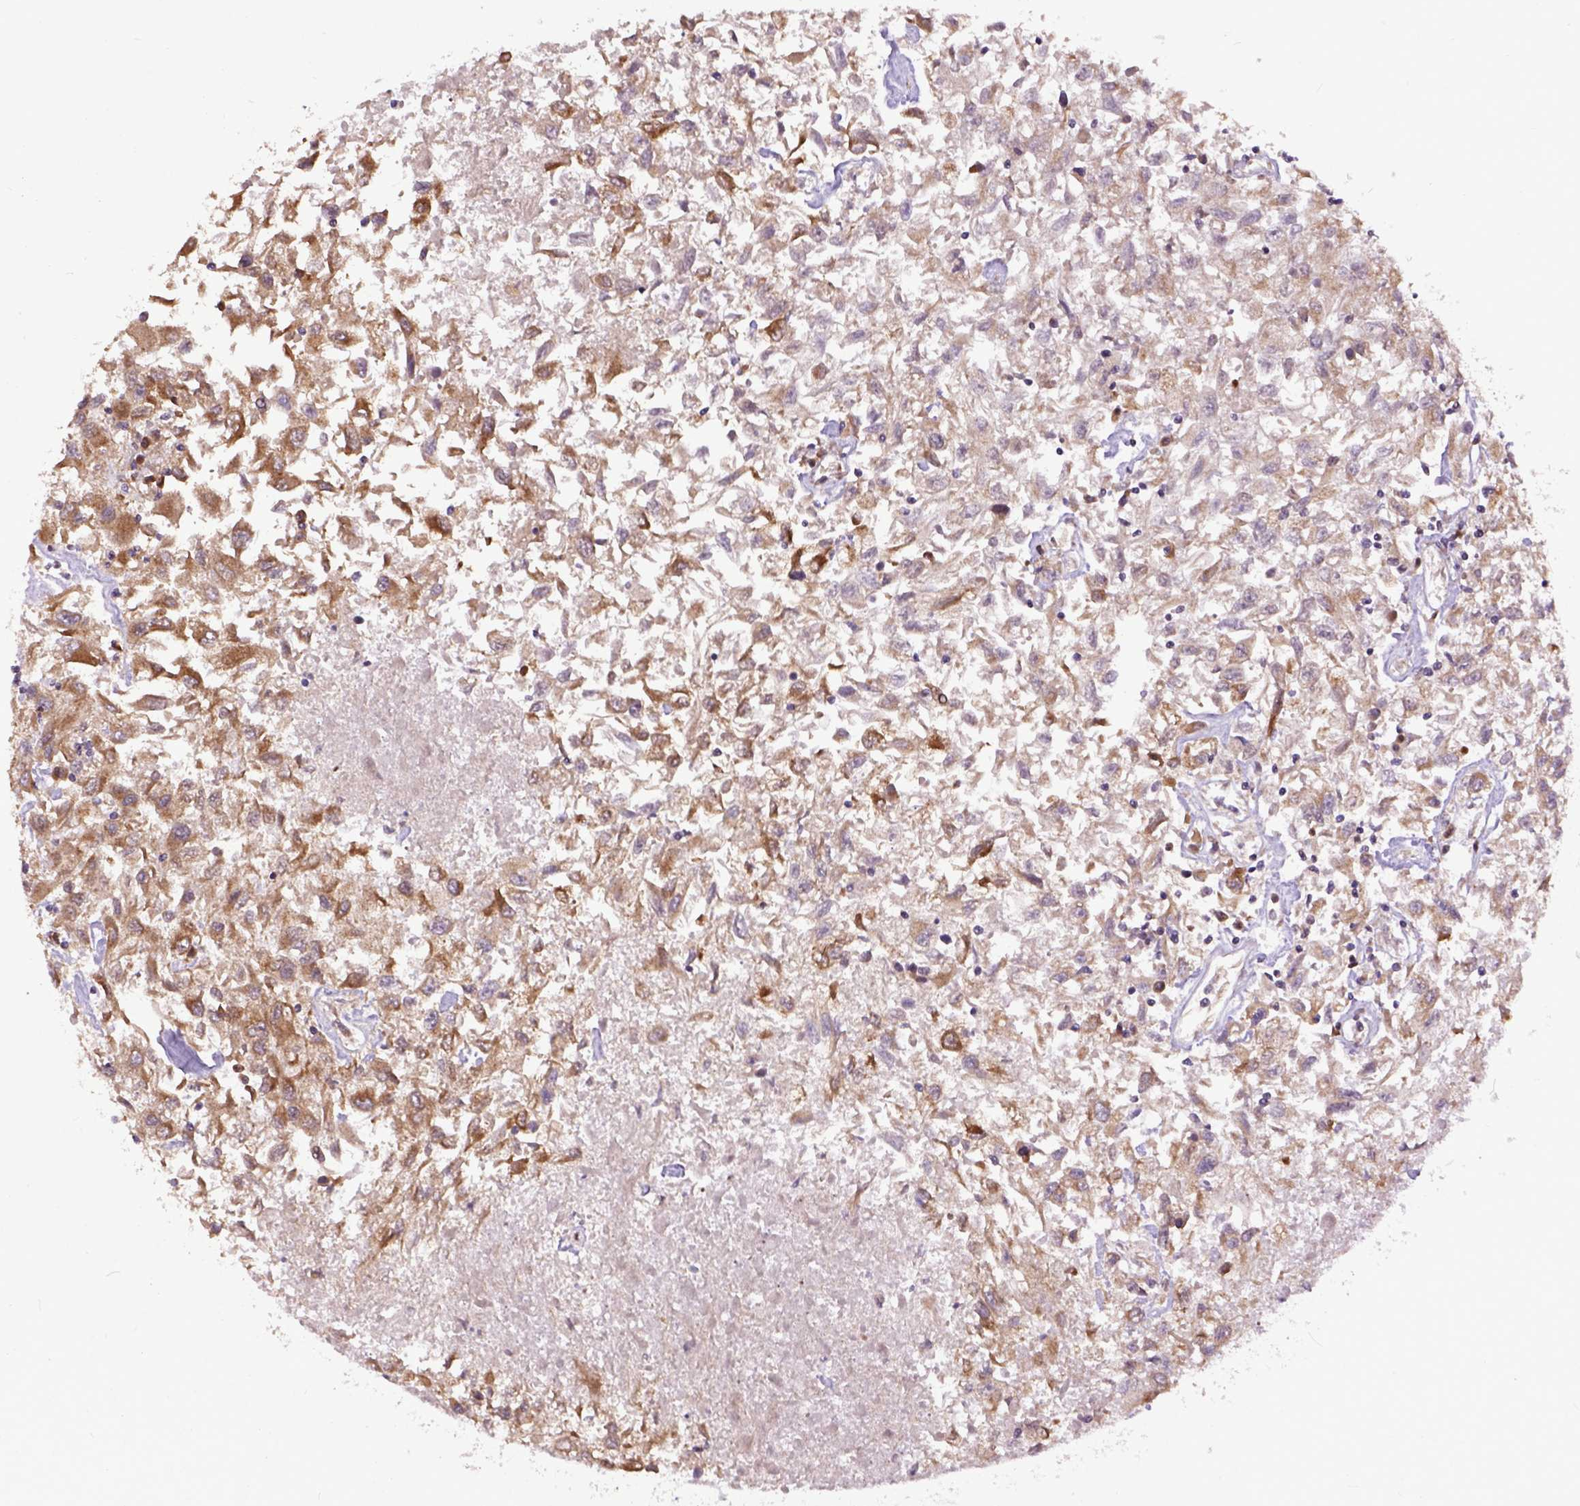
{"staining": {"intensity": "moderate", "quantity": ">75%", "location": "cytoplasmic/membranous"}, "tissue": "renal cancer", "cell_type": "Tumor cells", "image_type": "cancer", "snomed": [{"axis": "morphology", "description": "Adenocarcinoma, NOS"}, {"axis": "topography", "description": "Kidney"}], "caption": "Human renal cancer (adenocarcinoma) stained for a protein (brown) exhibits moderate cytoplasmic/membranous positive expression in approximately >75% of tumor cells.", "gene": "ARL1", "patient": {"sex": "female", "age": 76}}